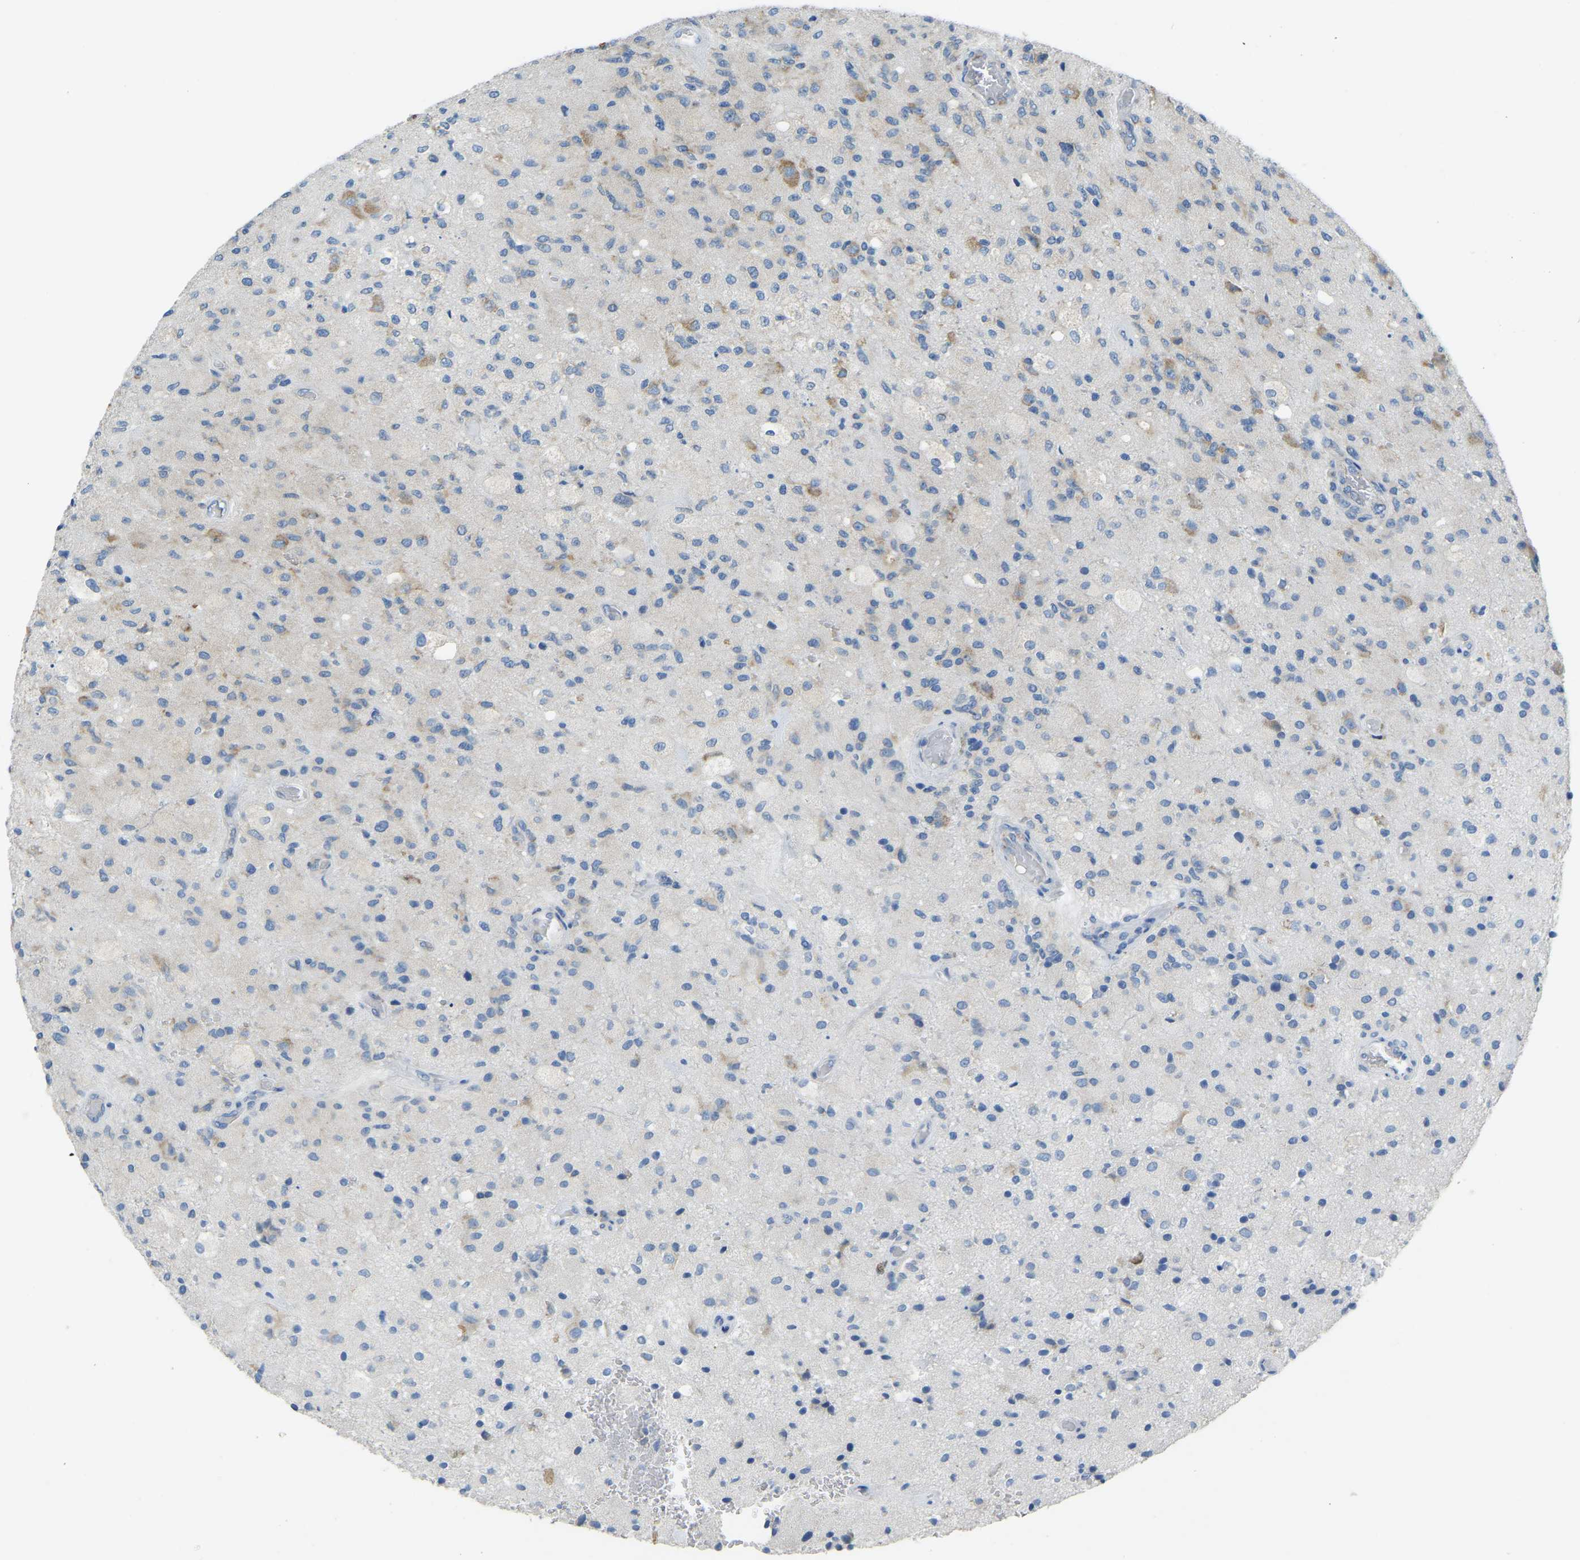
{"staining": {"intensity": "moderate", "quantity": "25%-75%", "location": "cytoplasmic/membranous"}, "tissue": "glioma", "cell_type": "Tumor cells", "image_type": "cancer", "snomed": [{"axis": "morphology", "description": "Normal tissue, NOS"}, {"axis": "morphology", "description": "Glioma, malignant, High grade"}, {"axis": "topography", "description": "Cerebral cortex"}], "caption": "The image reveals immunohistochemical staining of high-grade glioma (malignant). There is moderate cytoplasmic/membranous staining is identified in approximately 25%-75% of tumor cells.", "gene": "SND1", "patient": {"sex": "male", "age": 77}}